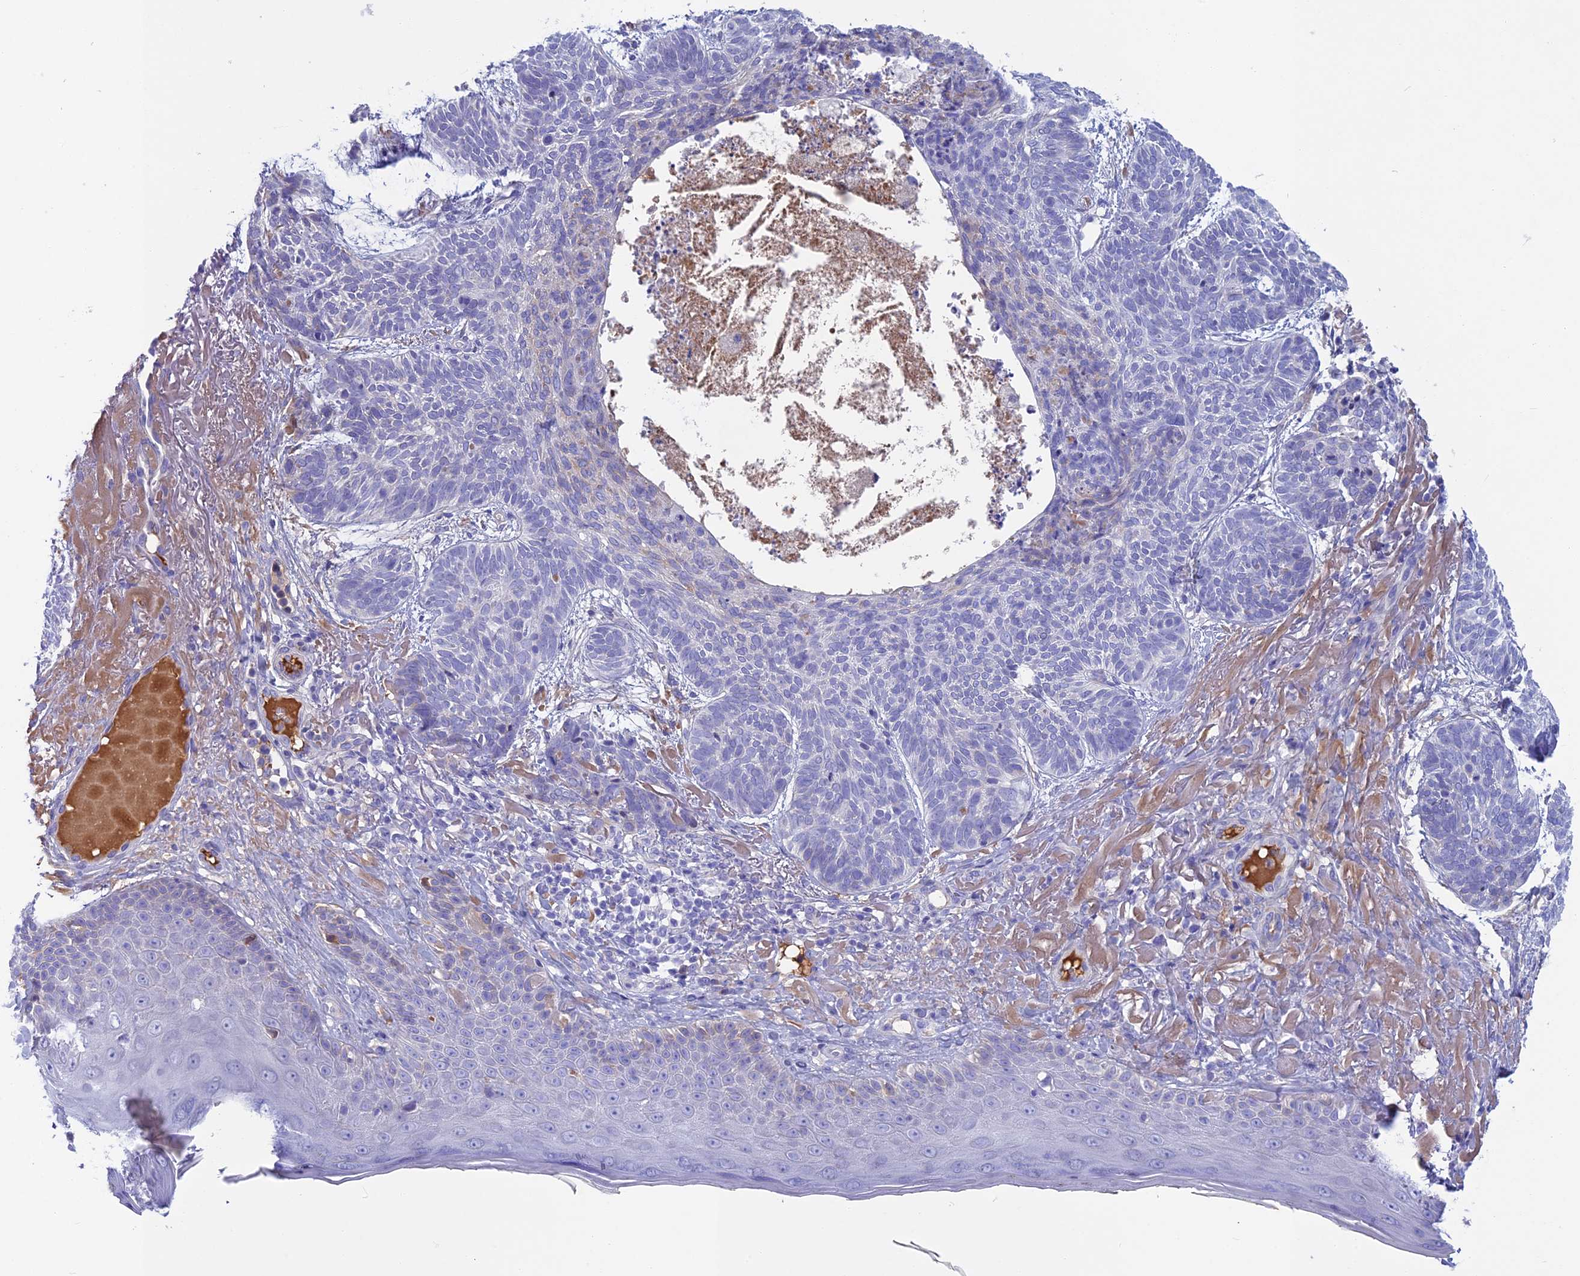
{"staining": {"intensity": "negative", "quantity": "none", "location": "none"}, "tissue": "skin cancer", "cell_type": "Tumor cells", "image_type": "cancer", "snomed": [{"axis": "morphology", "description": "Normal tissue, NOS"}, {"axis": "morphology", "description": "Basal cell carcinoma"}, {"axis": "topography", "description": "Skin"}], "caption": "Human skin basal cell carcinoma stained for a protein using immunohistochemistry demonstrates no staining in tumor cells.", "gene": "SNAP91", "patient": {"sex": "male", "age": 66}}